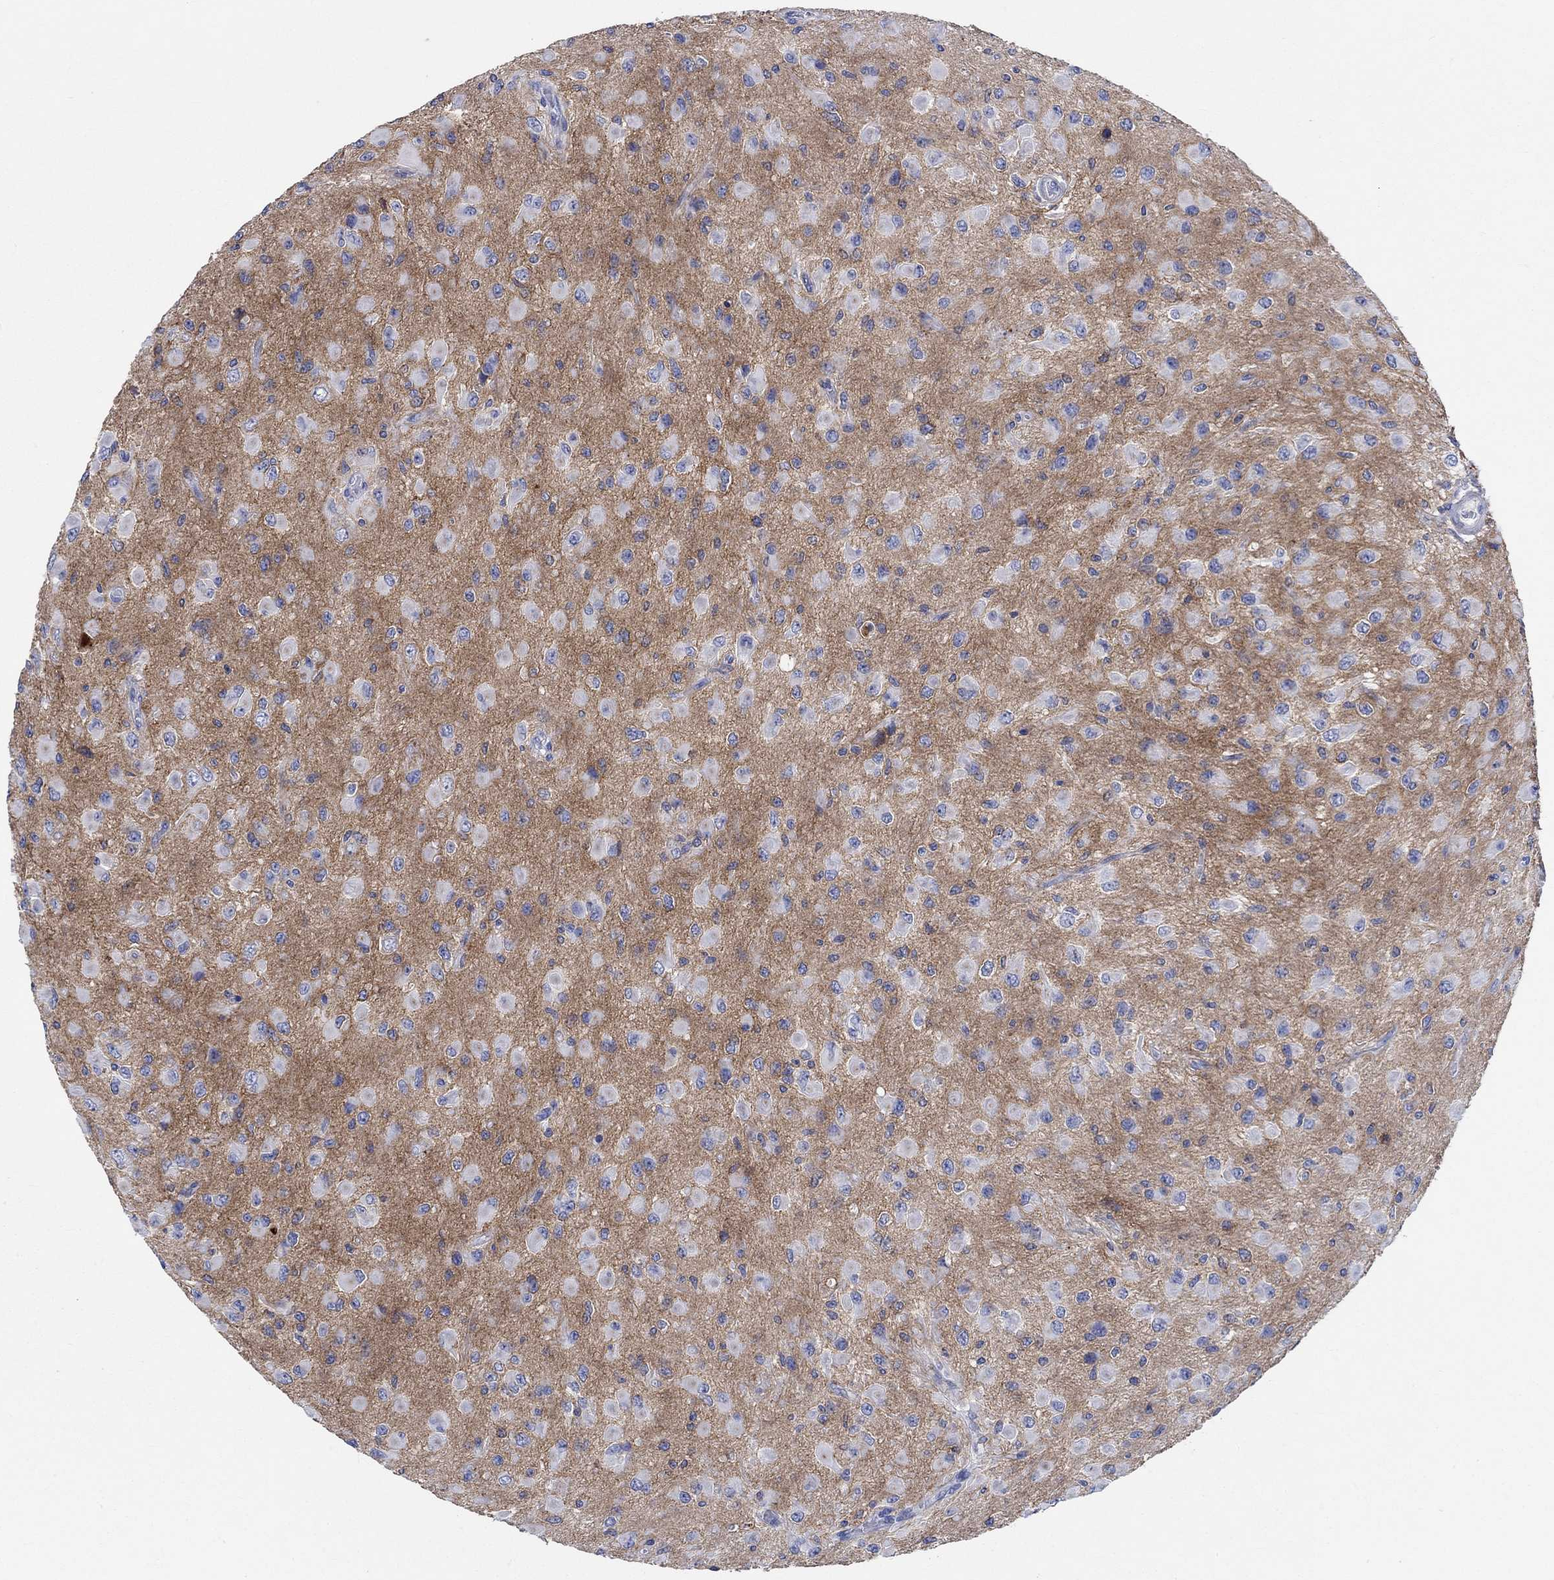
{"staining": {"intensity": "negative", "quantity": "none", "location": "none"}, "tissue": "glioma", "cell_type": "Tumor cells", "image_type": "cancer", "snomed": [{"axis": "morphology", "description": "Glioma, malignant, High grade"}, {"axis": "topography", "description": "Cerebral cortex"}], "caption": "This photomicrograph is of glioma stained with IHC to label a protein in brown with the nuclei are counter-stained blue. There is no staining in tumor cells.", "gene": "SHISA4", "patient": {"sex": "male", "age": 35}}